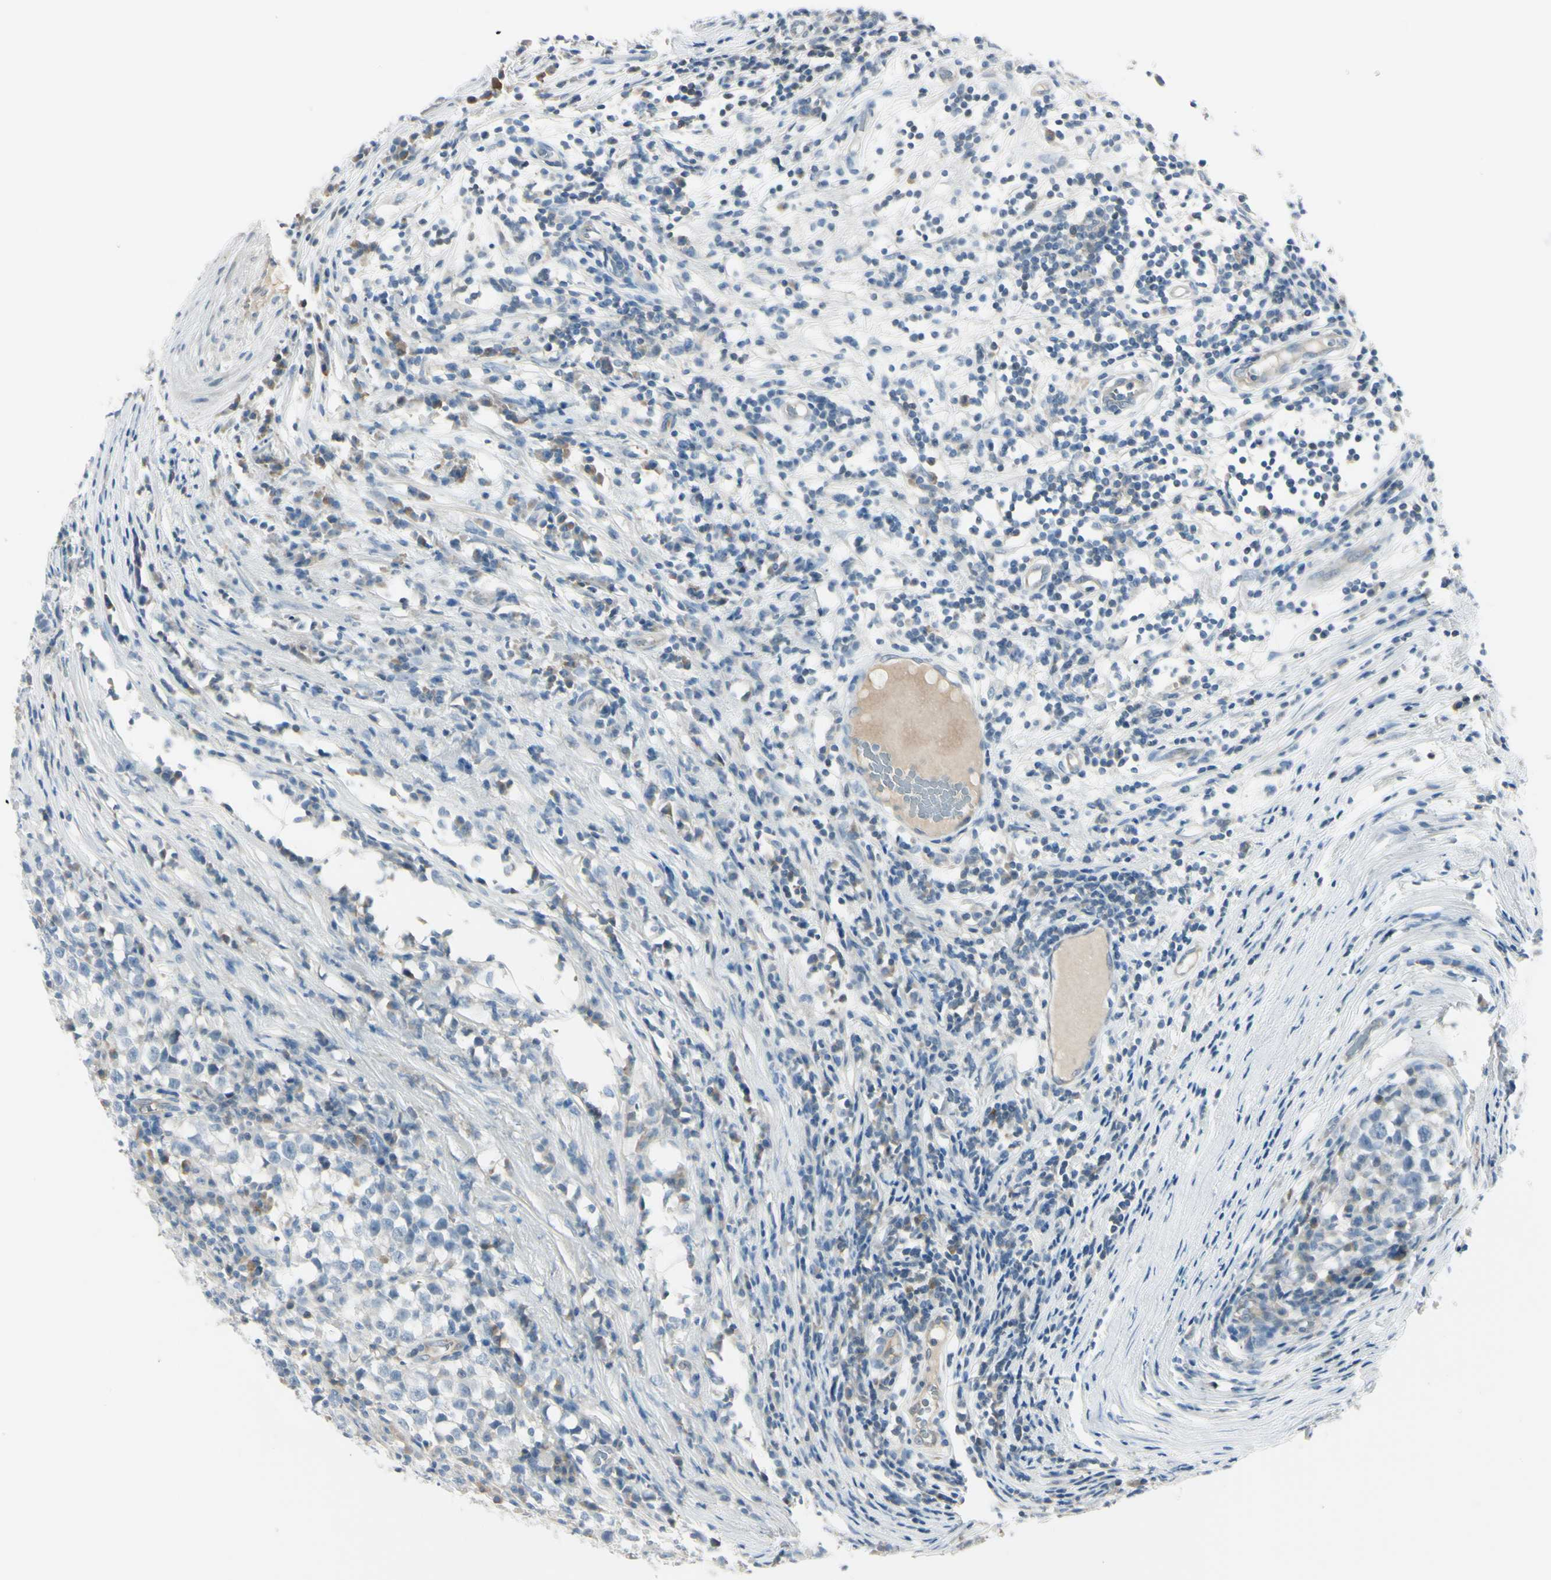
{"staining": {"intensity": "negative", "quantity": "none", "location": "none"}, "tissue": "testis cancer", "cell_type": "Tumor cells", "image_type": "cancer", "snomed": [{"axis": "morphology", "description": "Seminoma, NOS"}, {"axis": "topography", "description": "Testis"}], "caption": "The image displays no staining of tumor cells in testis seminoma.", "gene": "ASB9", "patient": {"sex": "male", "age": 65}}